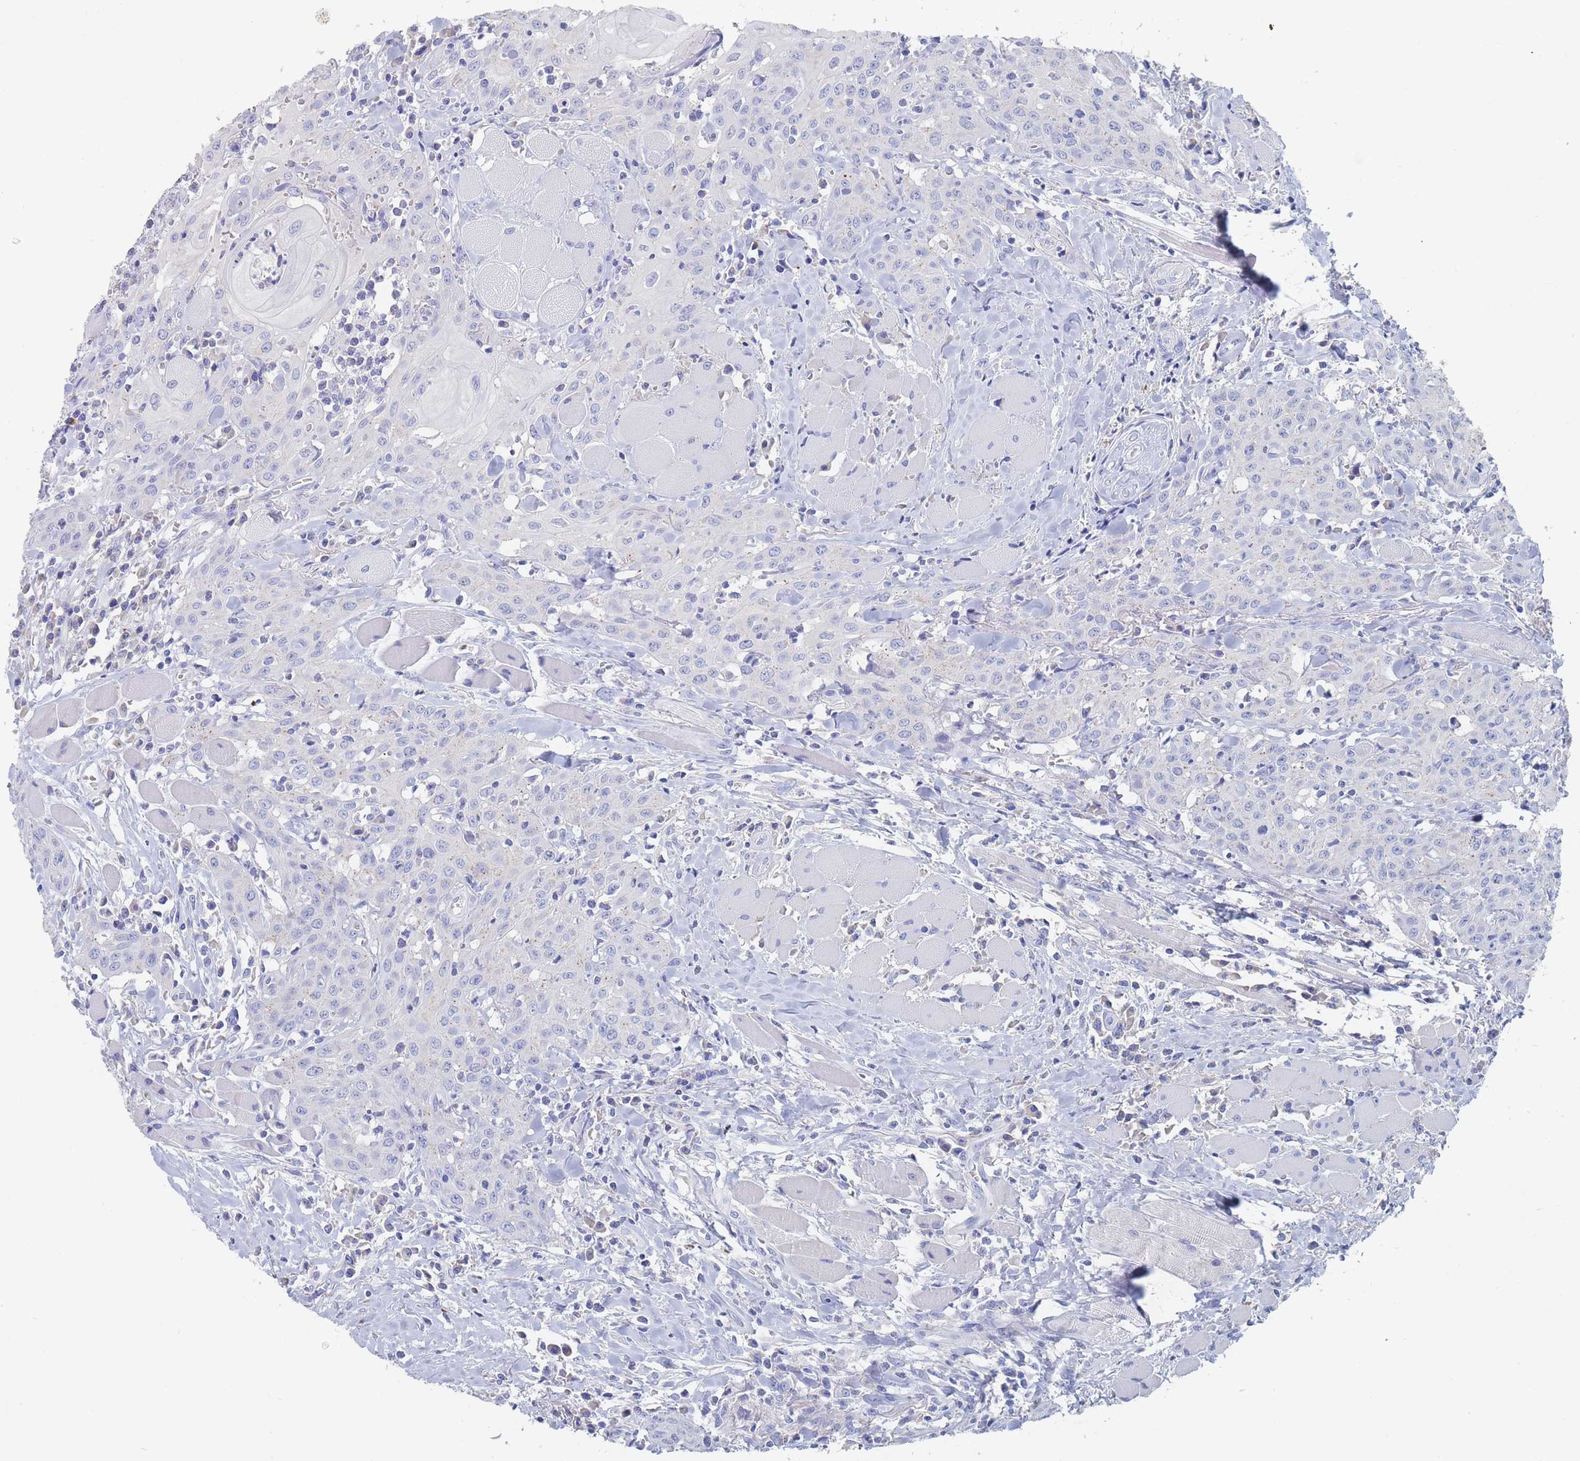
{"staining": {"intensity": "negative", "quantity": "none", "location": "none"}, "tissue": "head and neck cancer", "cell_type": "Tumor cells", "image_type": "cancer", "snomed": [{"axis": "morphology", "description": "Squamous cell carcinoma, NOS"}, {"axis": "topography", "description": "Oral tissue"}, {"axis": "topography", "description": "Head-Neck"}], "caption": "The immunohistochemistry image has no significant expression in tumor cells of head and neck cancer (squamous cell carcinoma) tissue.", "gene": "SLC25A35", "patient": {"sex": "female", "age": 70}}